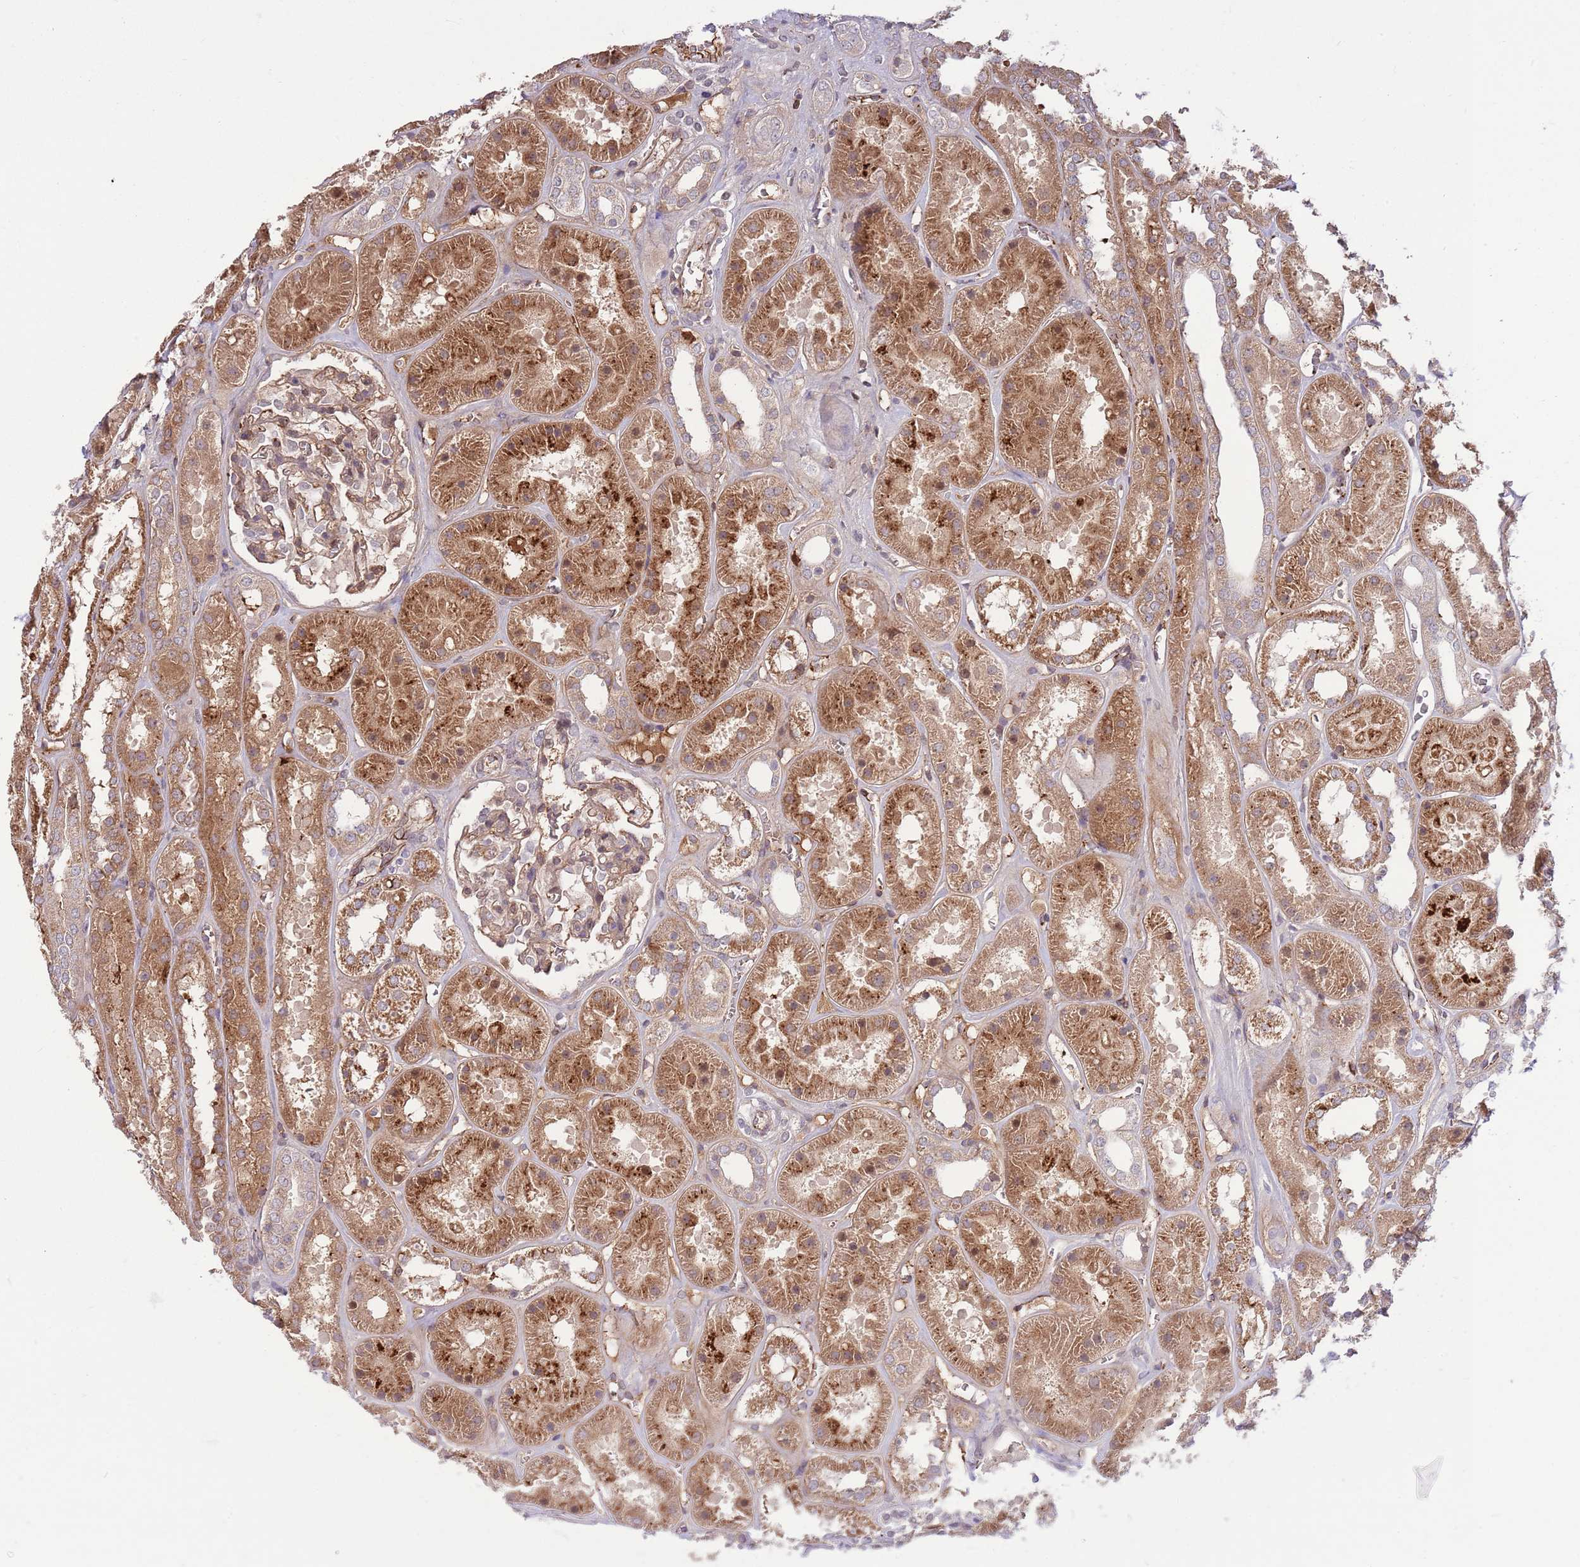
{"staining": {"intensity": "moderate", "quantity": "25%-75%", "location": "cytoplasmic/membranous"}, "tissue": "kidney", "cell_type": "Cells in glomeruli", "image_type": "normal", "snomed": [{"axis": "morphology", "description": "Normal tissue, NOS"}, {"axis": "topography", "description": "Kidney"}], "caption": "IHC staining of normal kidney, which displays medium levels of moderate cytoplasmic/membranous positivity in about 25%-75% of cells in glomeruli indicating moderate cytoplasmic/membranous protein expression. The staining was performed using DAB (3,3'-diaminobenzidine) (brown) for protein detection and nuclei were counterstained in hematoxylin (blue).", "gene": "DPP10", "patient": {"sex": "female", "age": 41}}